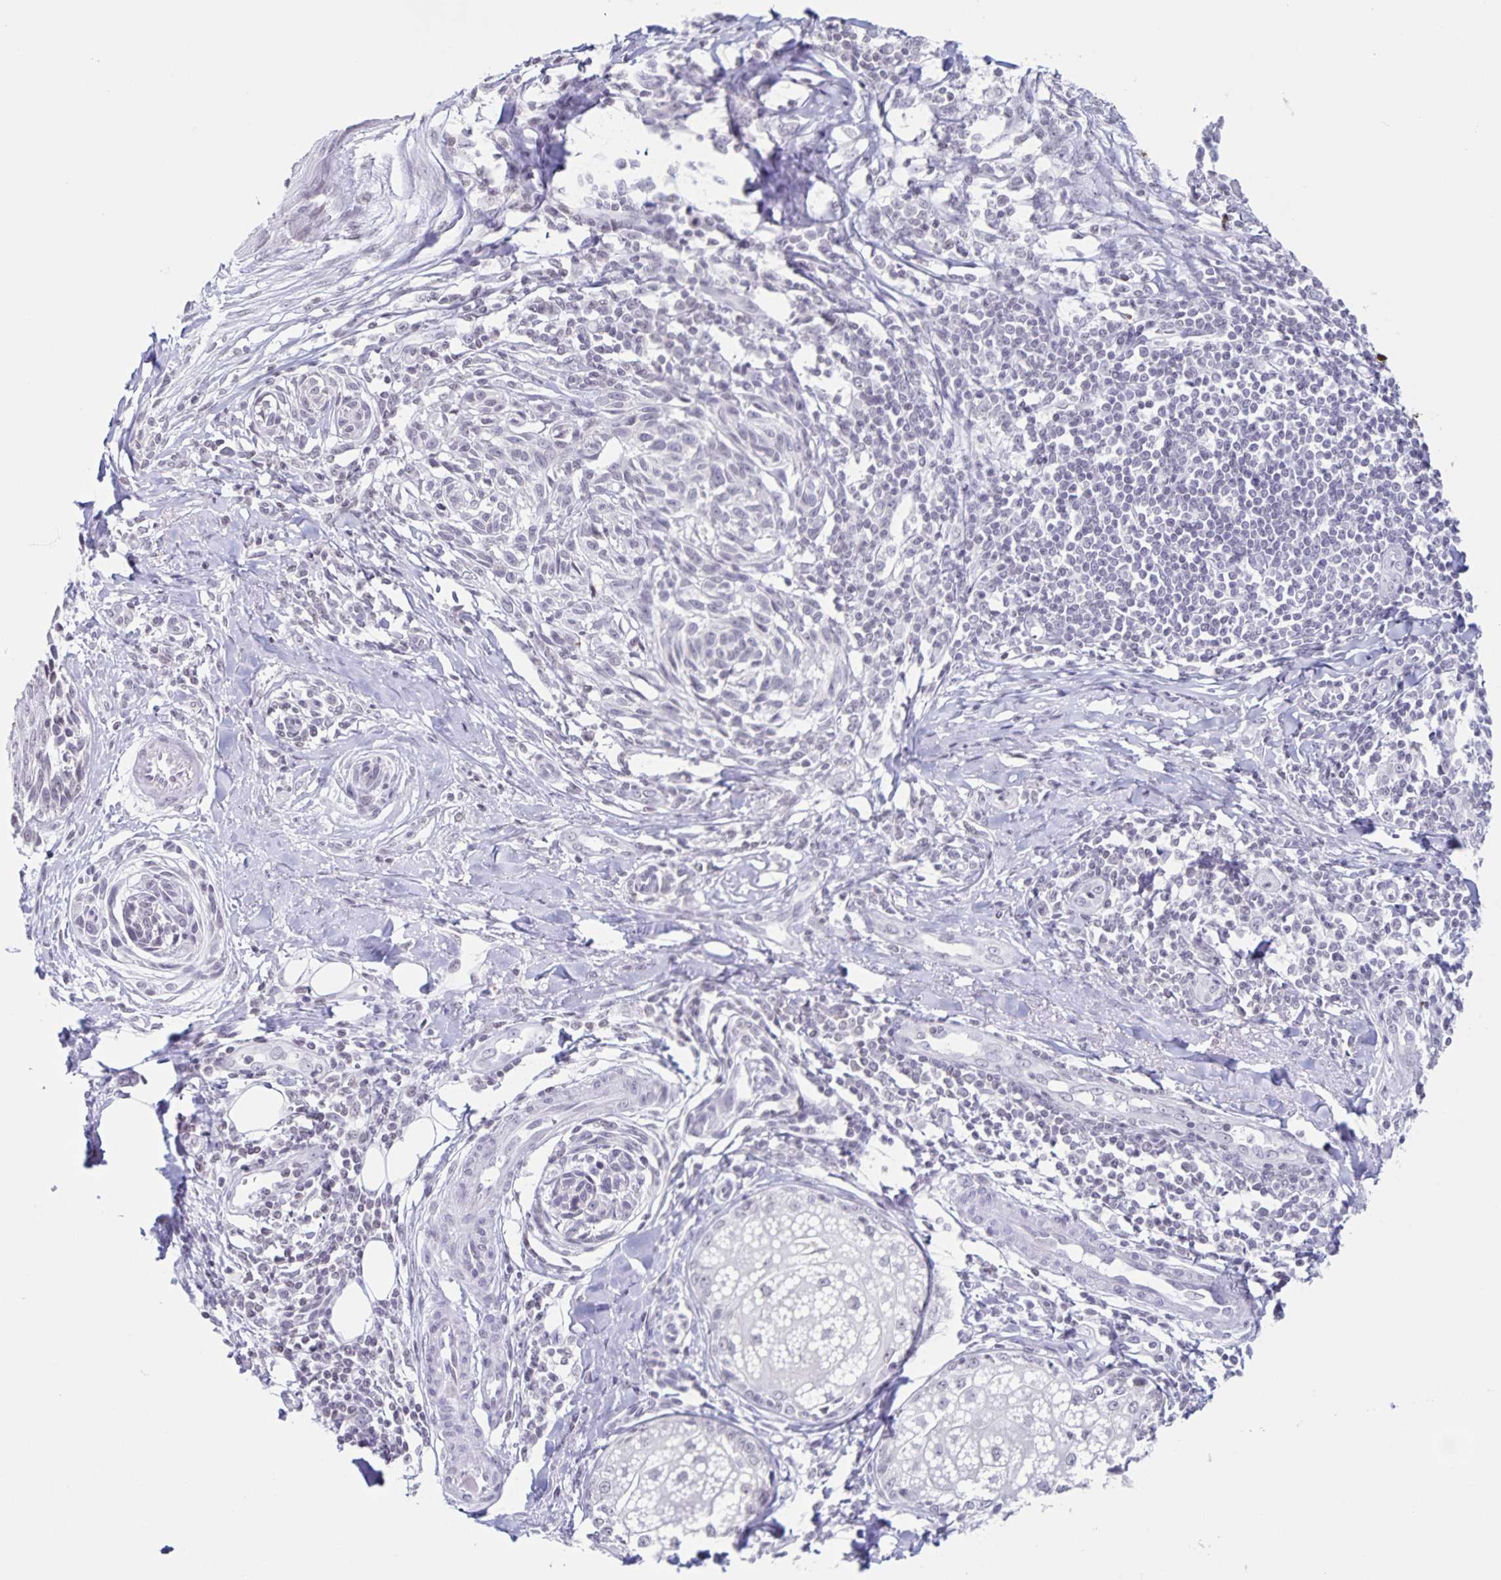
{"staining": {"intensity": "negative", "quantity": "none", "location": "none"}, "tissue": "melanoma", "cell_type": "Tumor cells", "image_type": "cancer", "snomed": [{"axis": "morphology", "description": "Malignant melanoma, NOS"}, {"axis": "topography", "description": "Skin"}], "caption": "Tumor cells show no significant protein expression in malignant melanoma.", "gene": "LCE6A", "patient": {"sex": "female", "age": 86}}